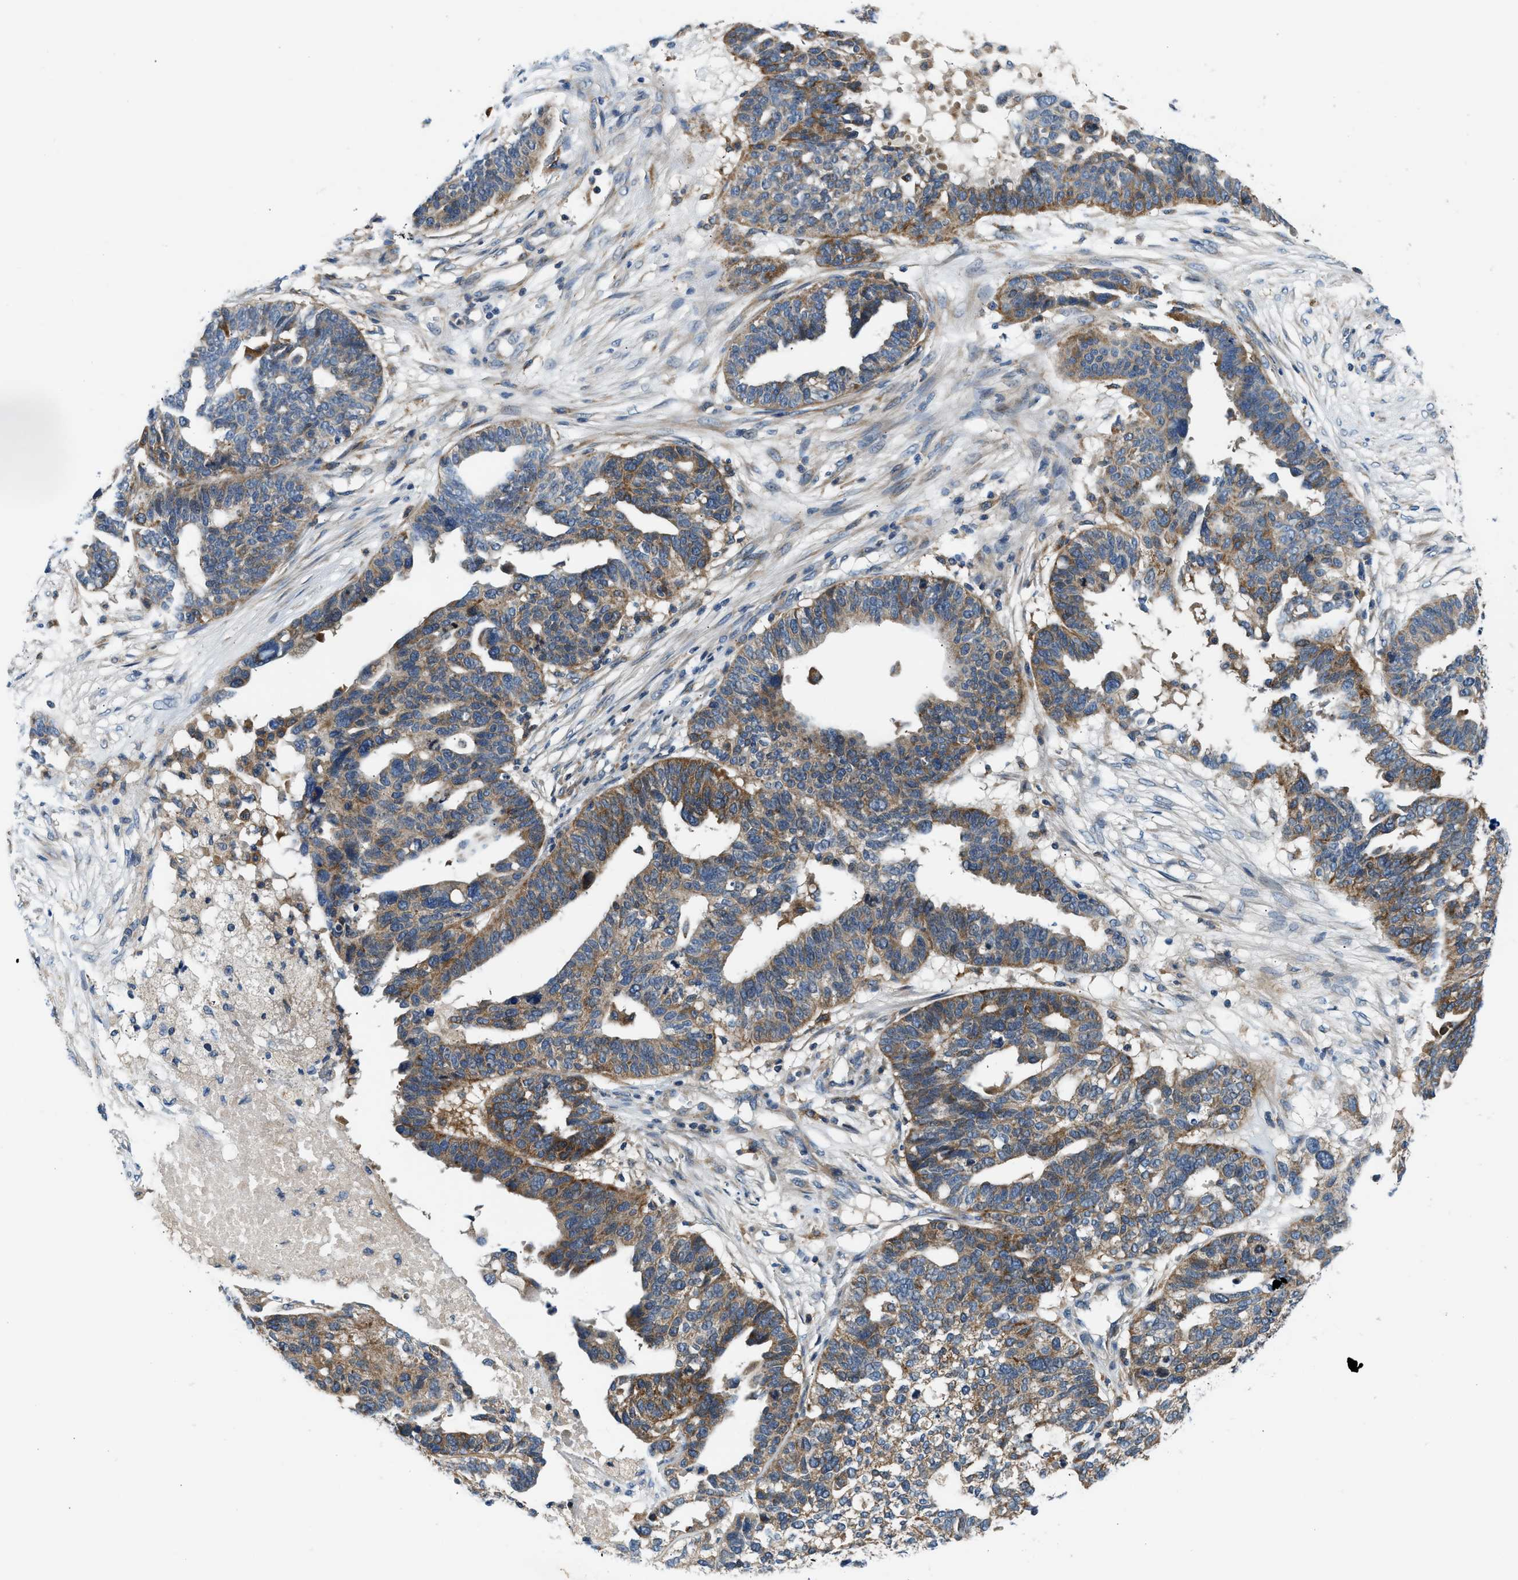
{"staining": {"intensity": "moderate", "quantity": ">75%", "location": "cytoplasmic/membranous"}, "tissue": "ovarian cancer", "cell_type": "Tumor cells", "image_type": "cancer", "snomed": [{"axis": "morphology", "description": "Cystadenocarcinoma, serous, NOS"}, {"axis": "topography", "description": "Ovary"}], "caption": "A brown stain highlights moderate cytoplasmic/membranous staining of a protein in ovarian cancer (serous cystadenocarcinoma) tumor cells.", "gene": "LPIN2", "patient": {"sex": "female", "age": 59}}